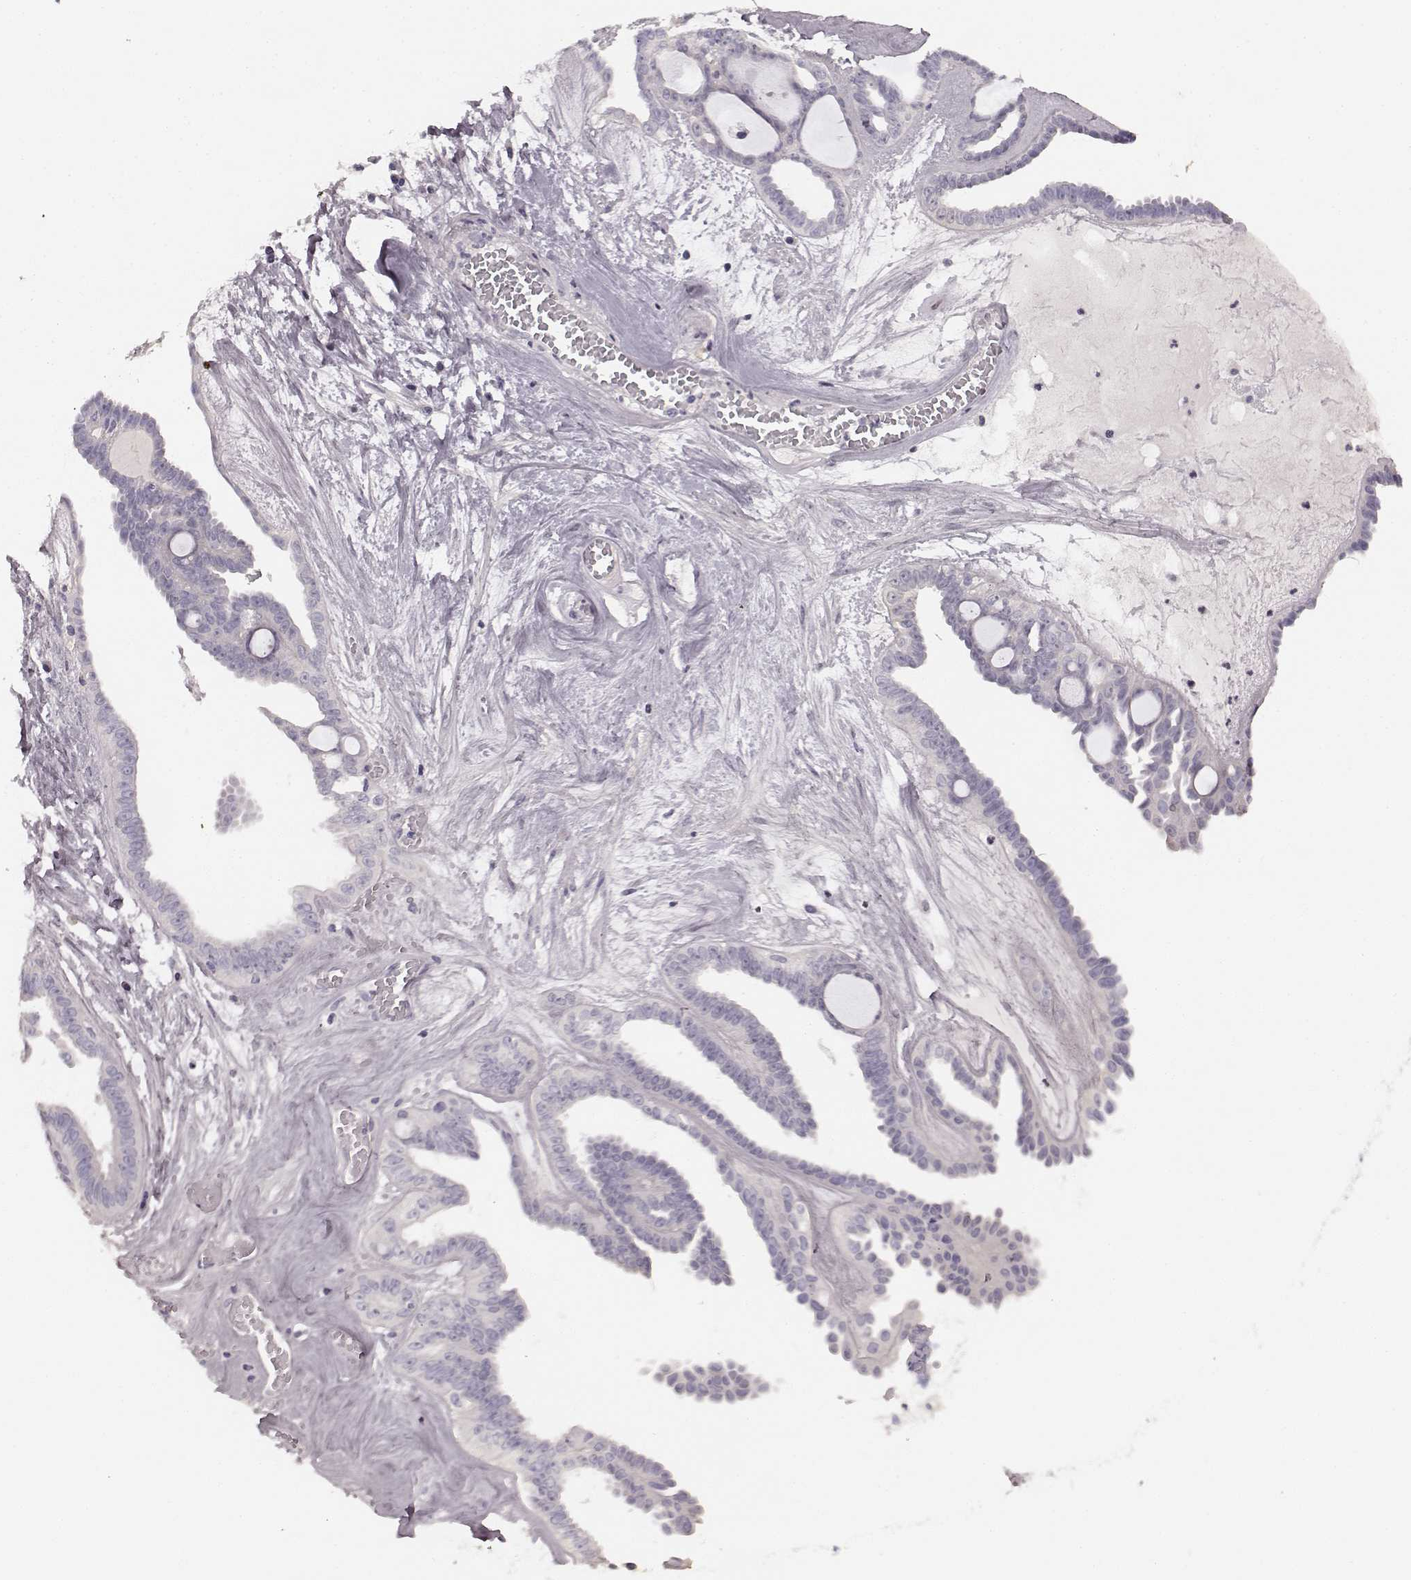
{"staining": {"intensity": "negative", "quantity": "none", "location": "none"}, "tissue": "ovarian cancer", "cell_type": "Tumor cells", "image_type": "cancer", "snomed": [{"axis": "morphology", "description": "Cystadenocarcinoma, serous, NOS"}, {"axis": "topography", "description": "Ovary"}], "caption": "IHC of human serous cystadenocarcinoma (ovarian) demonstrates no positivity in tumor cells.", "gene": "RIT2", "patient": {"sex": "female", "age": 71}}